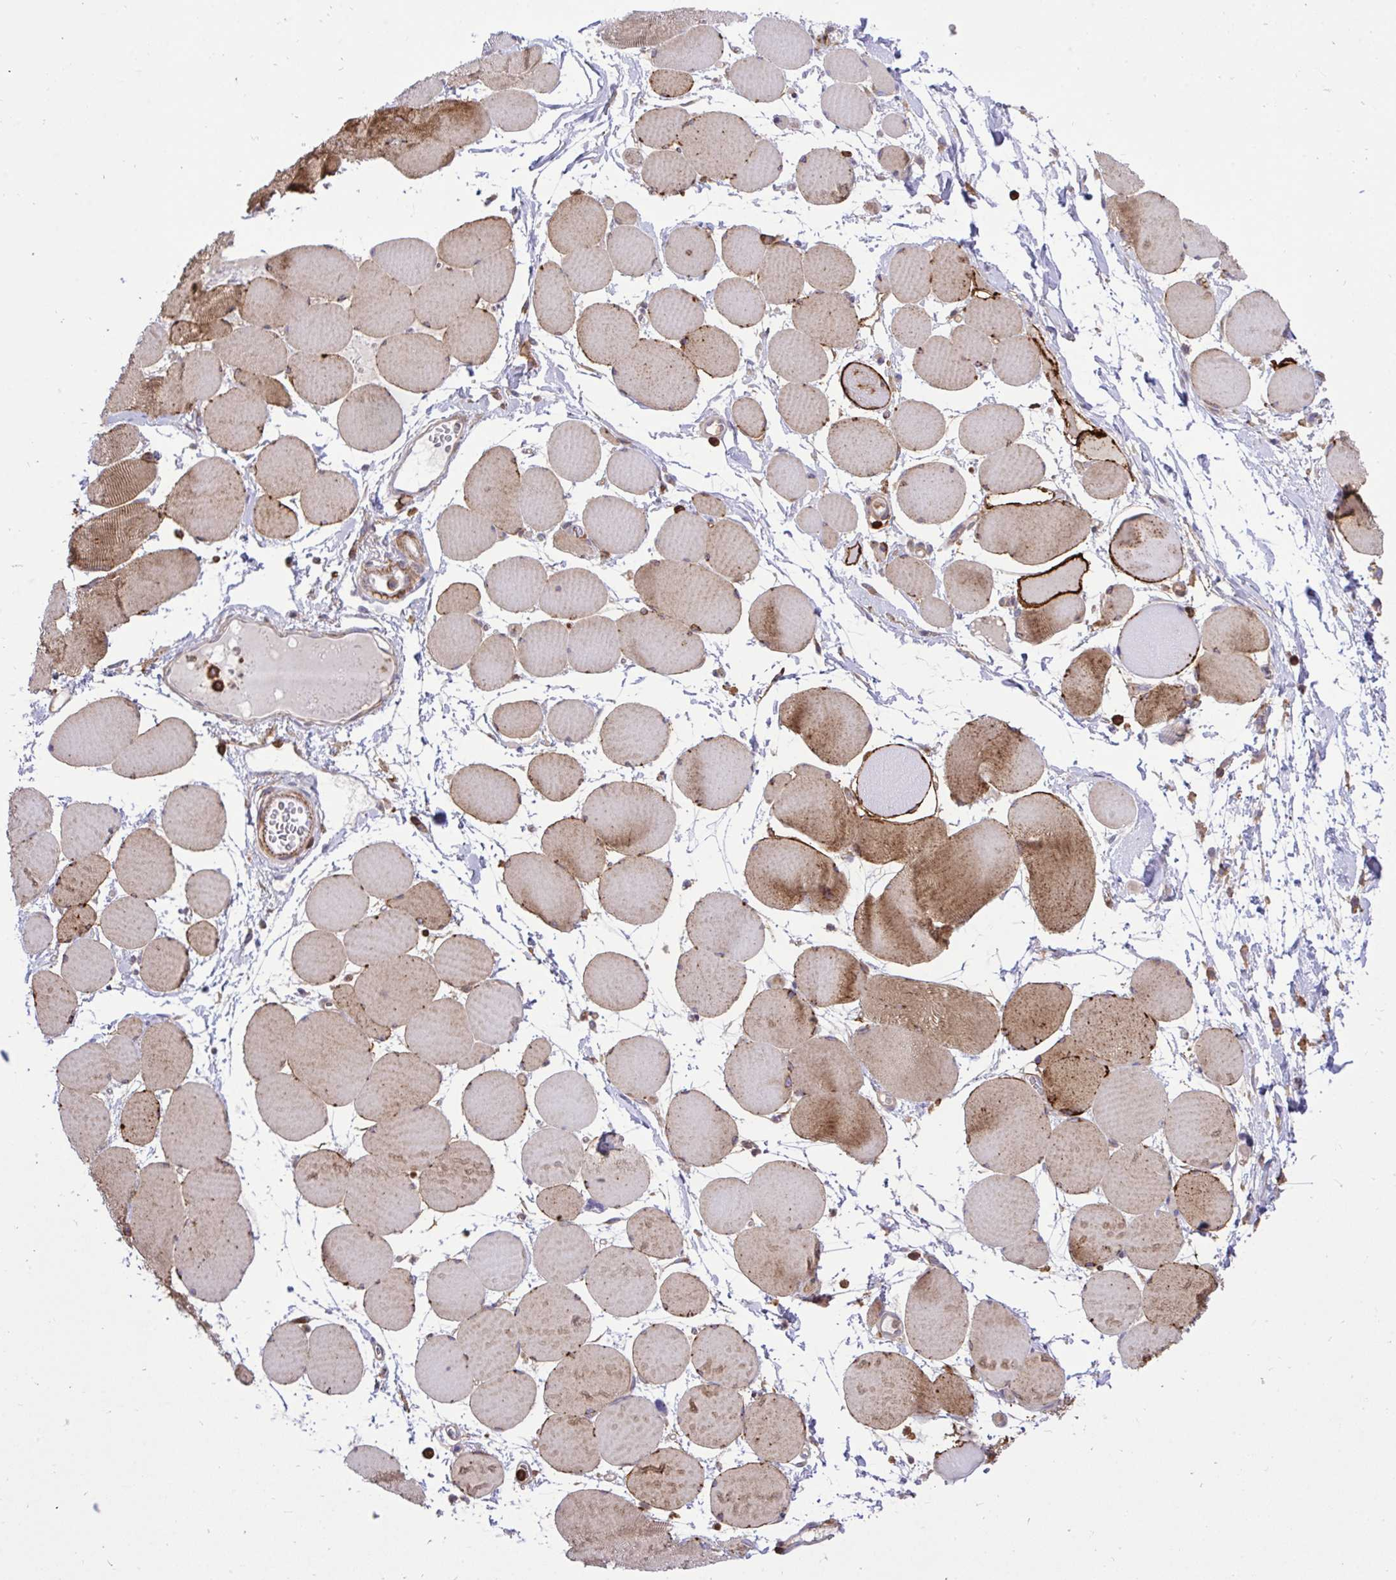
{"staining": {"intensity": "moderate", "quantity": "25%-75%", "location": "cytoplasmic/membranous"}, "tissue": "skeletal muscle", "cell_type": "Myocytes", "image_type": "normal", "snomed": [{"axis": "morphology", "description": "Normal tissue, NOS"}, {"axis": "topography", "description": "Skeletal muscle"}], "caption": "Immunohistochemical staining of normal skeletal muscle displays 25%-75% levels of moderate cytoplasmic/membranous protein staining in about 25%-75% of myocytes.", "gene": "ERI1", "patient": {"sex": "female", "age": 75}}